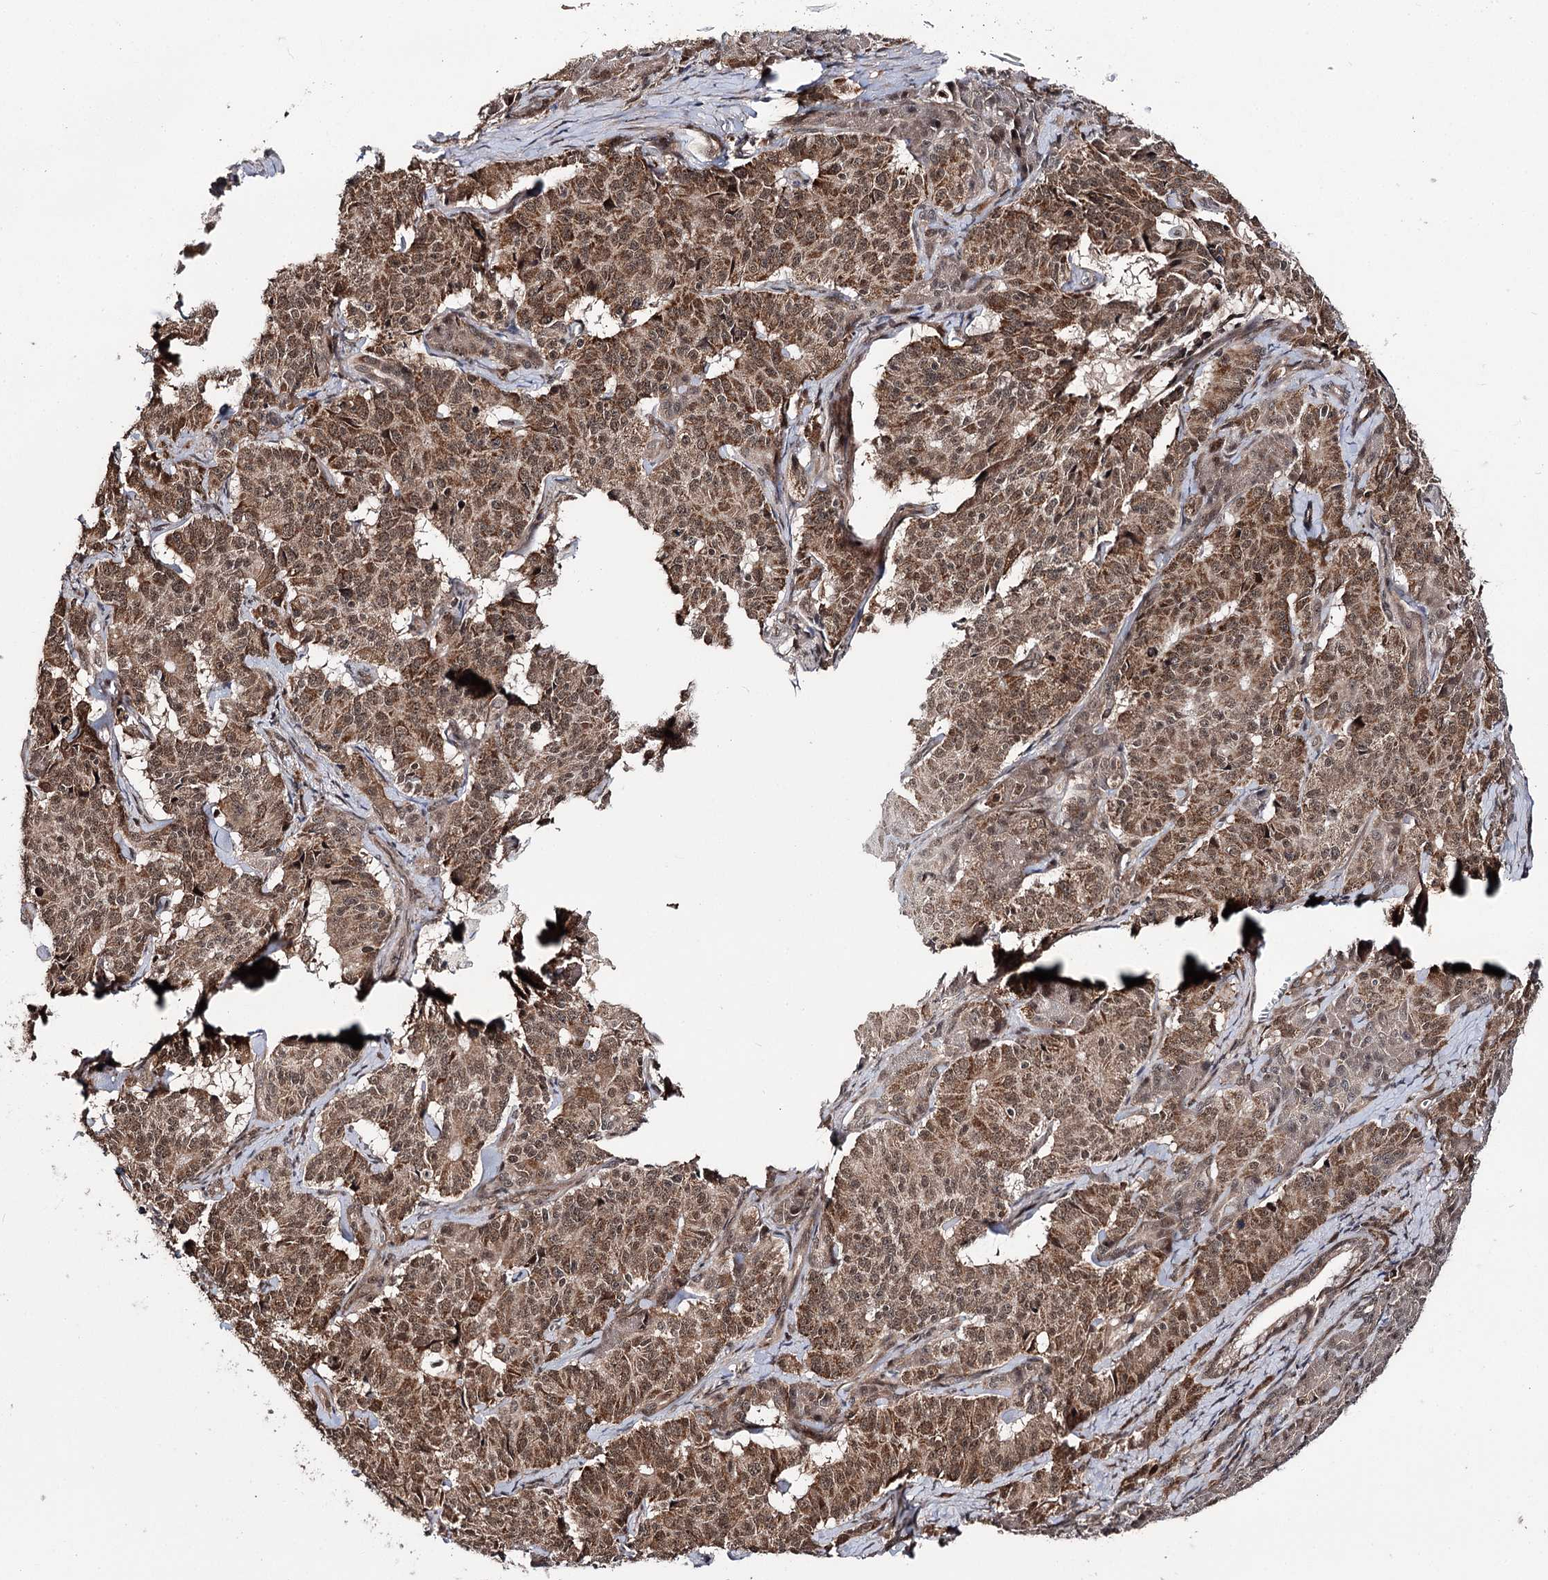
{"staining": {"intensity": "strong", "quantity": ">75%", "location": "cytoplasmic/membranous,nuclear"}, "tissue": "pancreatic cancer", "cell_type": "Tumor cells", "image_type": "cancer", "snomed": [{"axis": "morphology", "description": "Adenocarcinoma, NOS"}, {"axis": "topography", "description": "Pancreas"}], "caption": "Tumor cells reveal strong cytoplasmic/membranous and nuclear positivity in about >75% of cells in pancreatic cancer (adenocarcinoma). Immunohistochemistry stains the protein in brown and the nuclei are stained blue.", "gene": "FAM53B", "patient": {"sex": "female", "age": 74}}